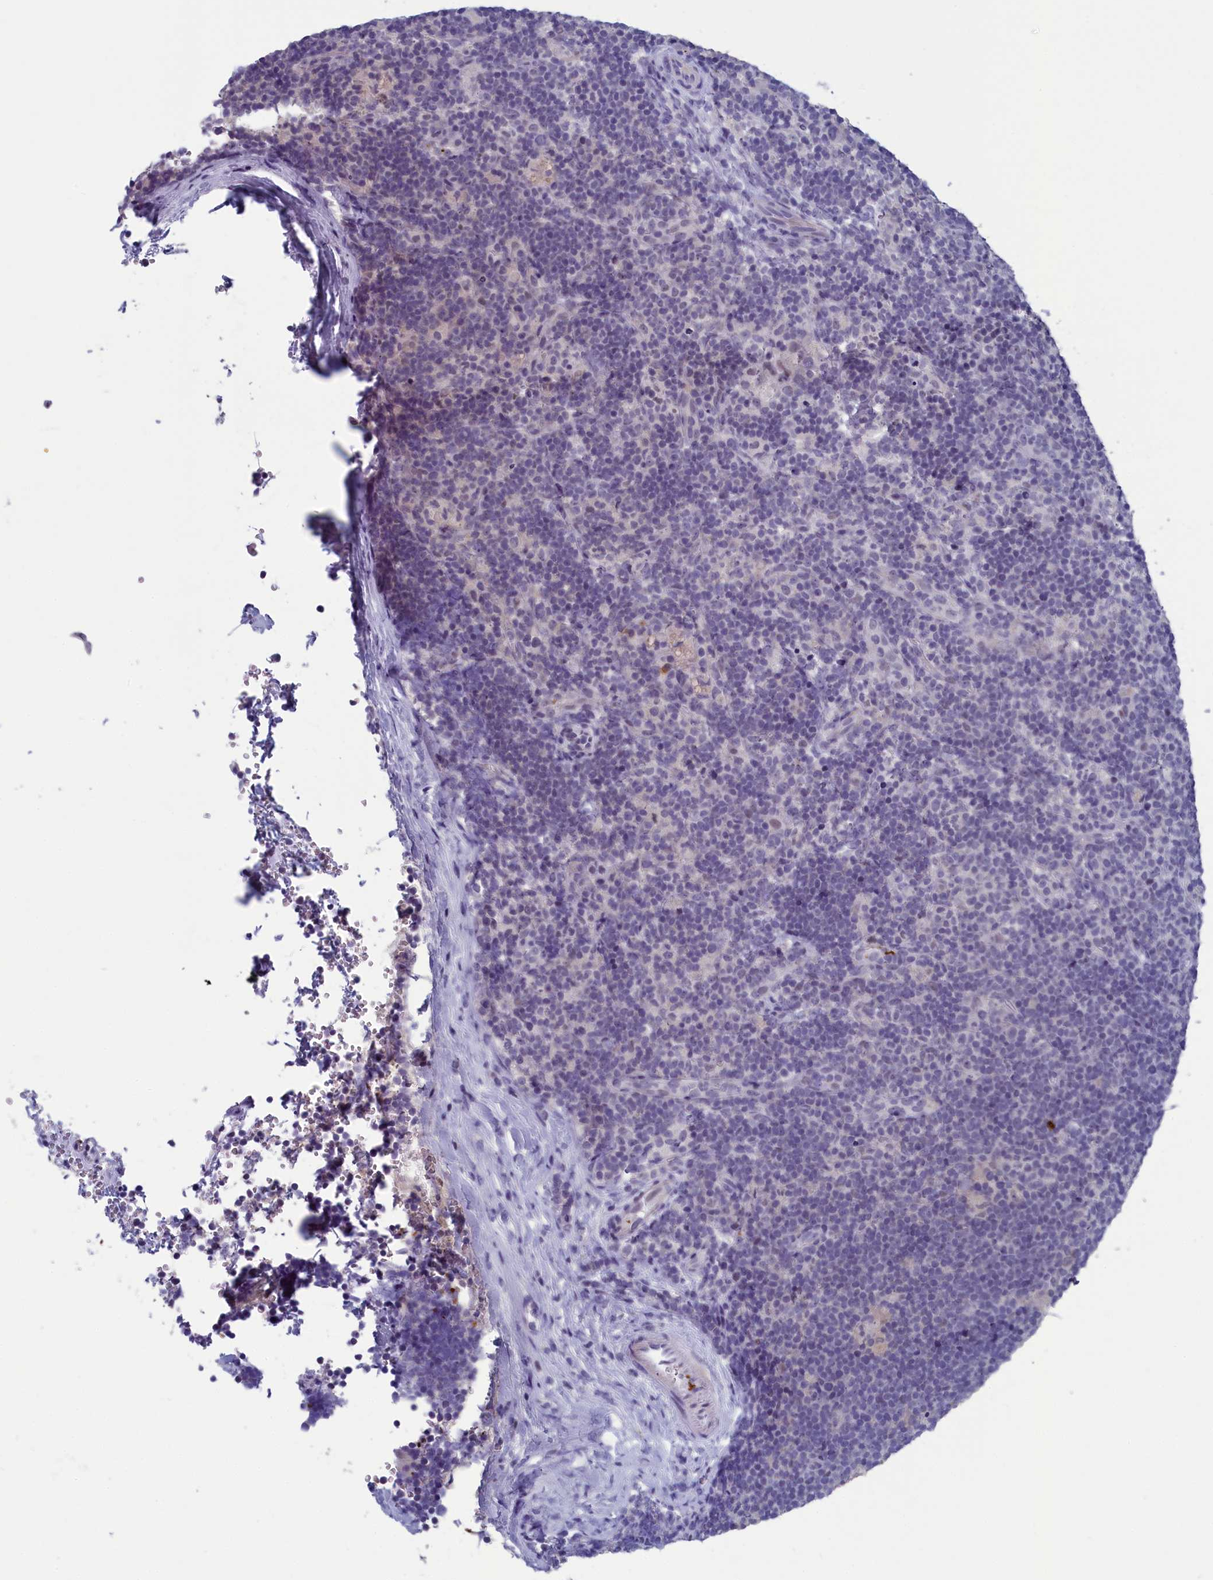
{"staining": {"intensity": "negative", "quantity": "none", "location": "none"}, "tissue": "lymphoma", "cell_type": "Tumor cells", "image_type": "cancer", "snomed": [{"axis": "morphology", "description": "Hodgkin's disease, NOS"}, {"axis": "topography", "description": "Lymph node"}], "caption": "This photomicrograph is of Hodgkin's disease stained with immunohistochemistry to label a protein in brown with the nuclei are counter-stained blue. There is no expression in tumor cells.", "gene": "AIFM2", "patient": {"sex": "female", "age": 57}}